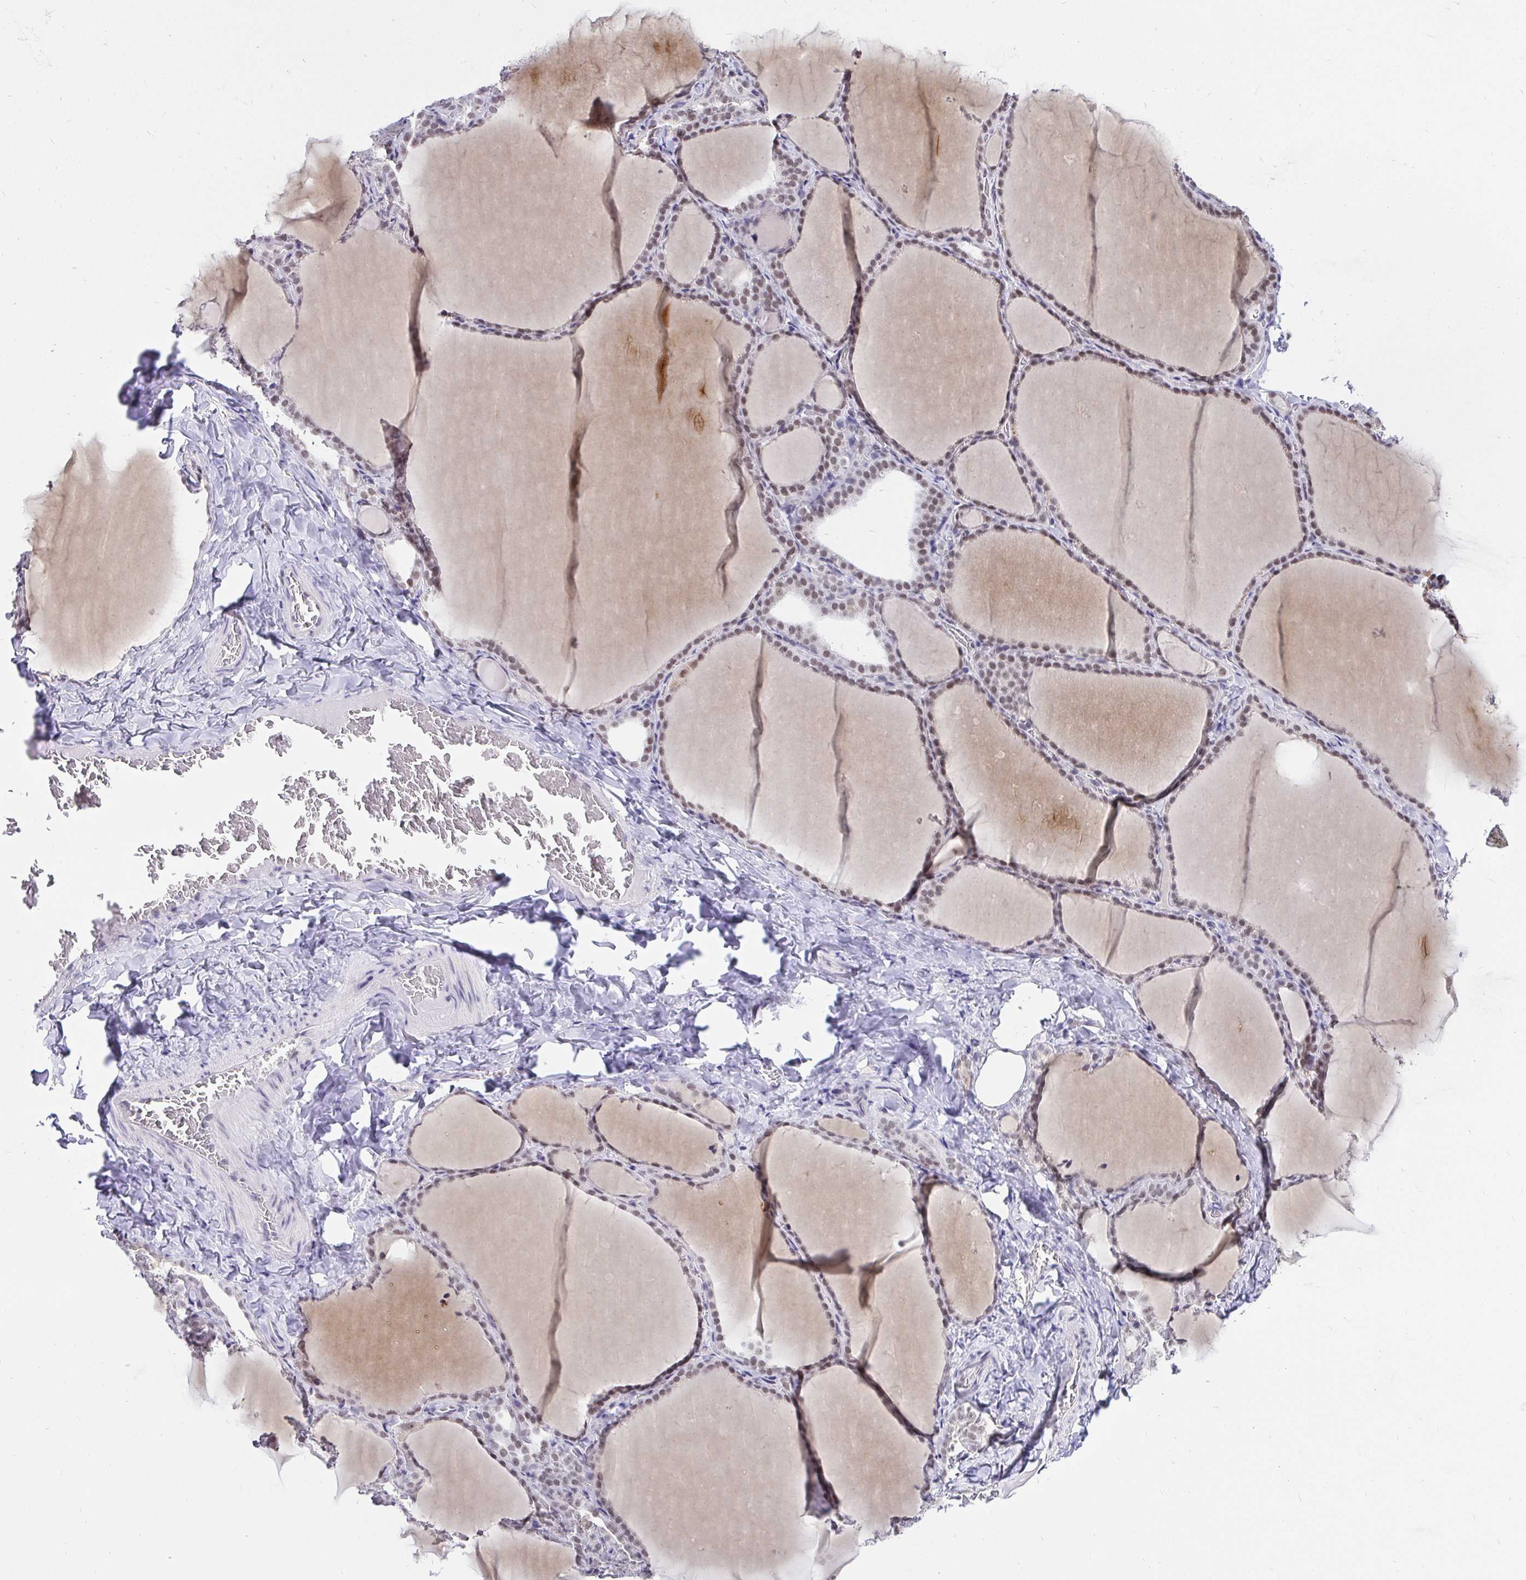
{"staining": {"intensity": "moderate", "quantity": ">75%", "location": "nuclear"}, "tissue": "thyroid gland", "cell_type": "Glandular cells", "image_type": "normal", "snomed": [{"axis": "morphology", "description": "Normal tissue, NOS"}, {"axis": "topography", "description": "Thyroid gland"}], "caption": "Moderate nuclear staining is seen in approximately >75% of glandular cells in normal thyroid gland. (DAB (3,3'-diaminobenzidine) IHC, brown staining for protein, blue staining for nuclei).", "gene": "ZNF860", "patient": {"sex": "female", "age": 22}}